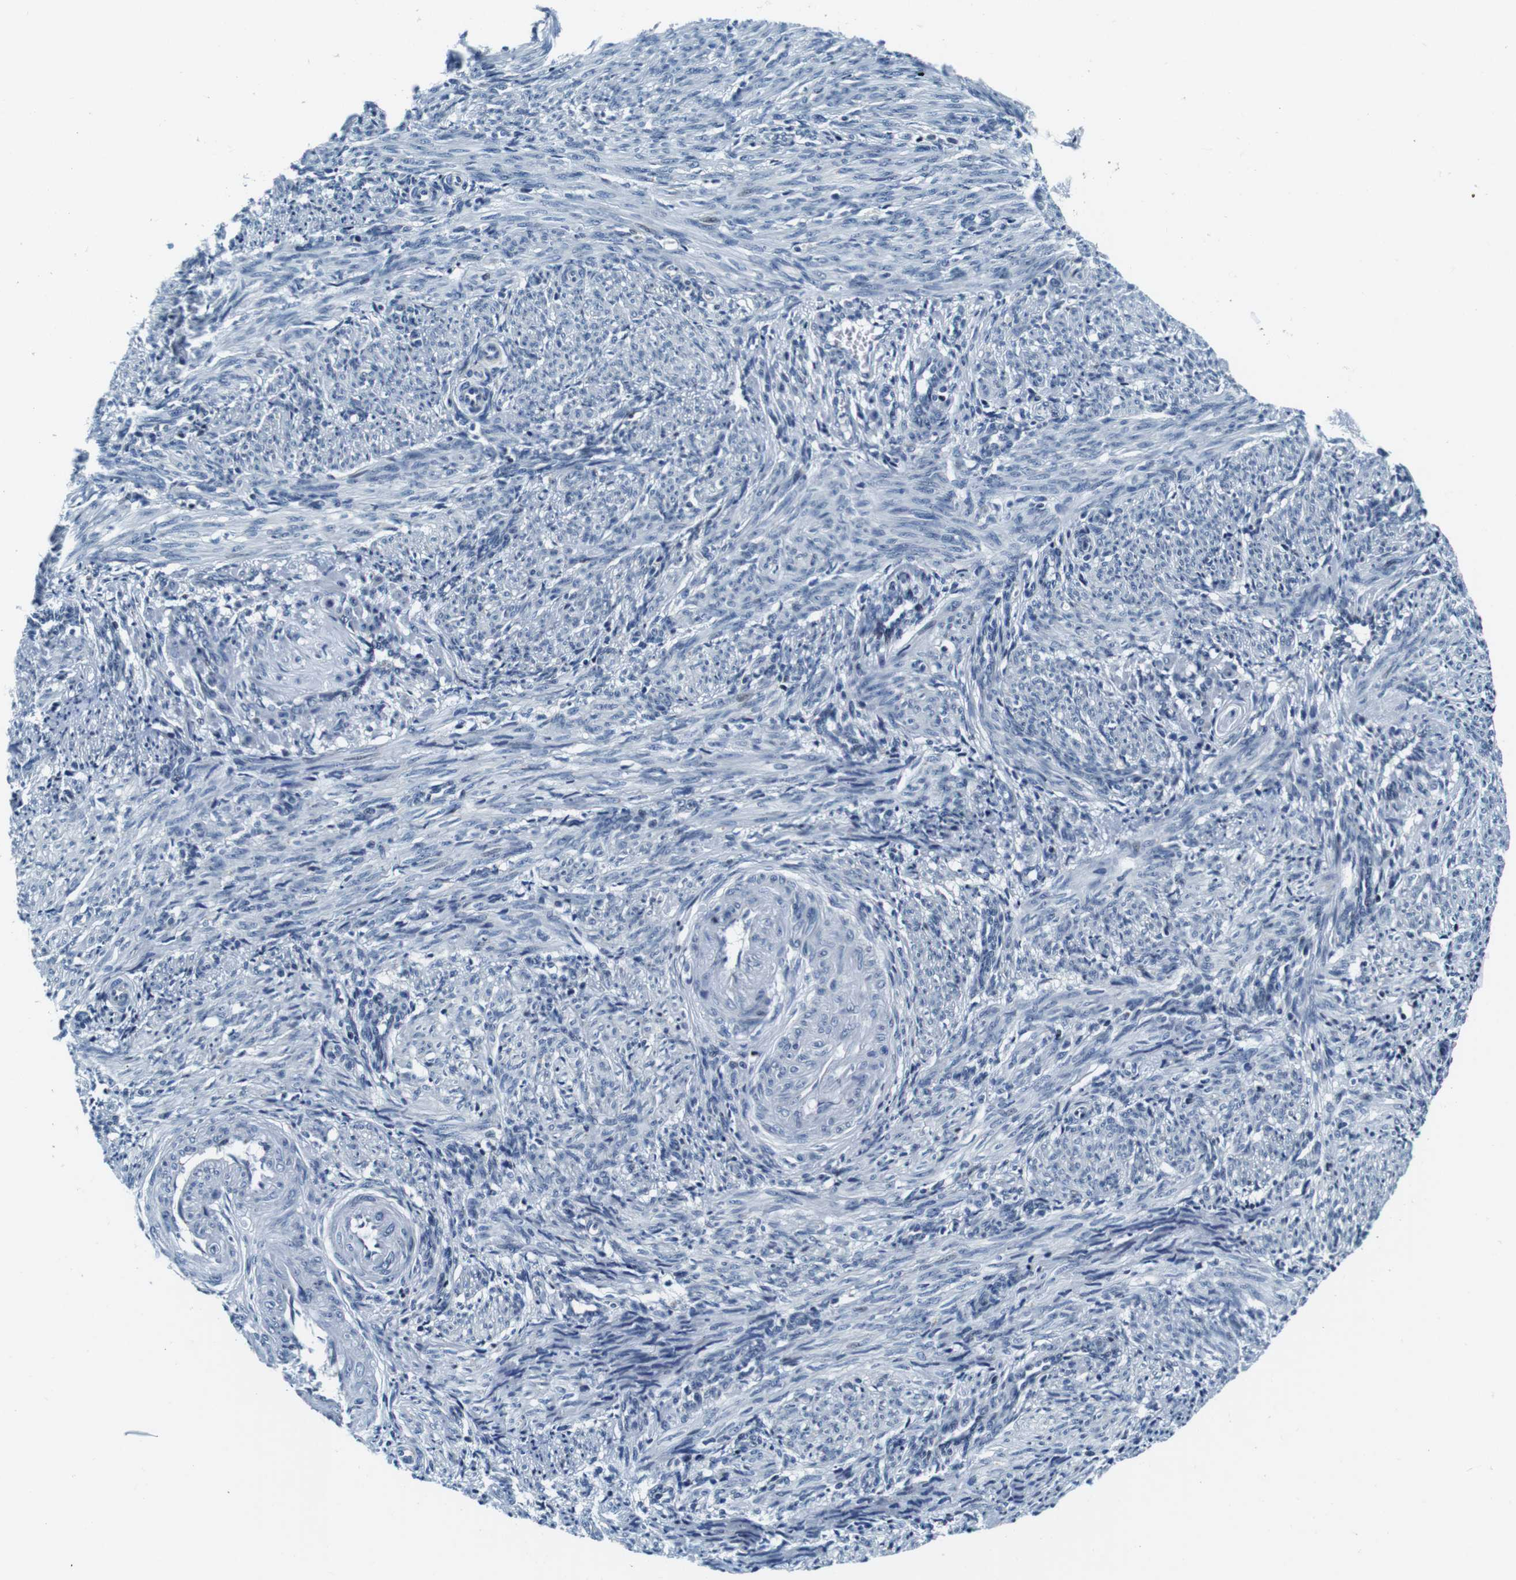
{"staining": {"intensity": "moderate", "quantity": "<25%", "location": "cytoplasmic/membranous"}, "tissue": "smooth muscle", "cell_type": "Smooth muscle cells", "image_type": "normal", "snomed": [{"axis": "morphology", "description": "Normal tissue, NOS"}, {"axis": "topography", "description": "Endometrium"}], "caption": "Smooth muscle stained with immunohistochemistry displays moderate cytoplasmic/membranous expression in approximately <25% of smooth muscle cells. The staining was performed using DAB, with brown indicating positive protein expression. Nuclei are stained blue with hematoxylin.", "gene": "FAR2", "patient": {"sex": "female", "age": 33}}